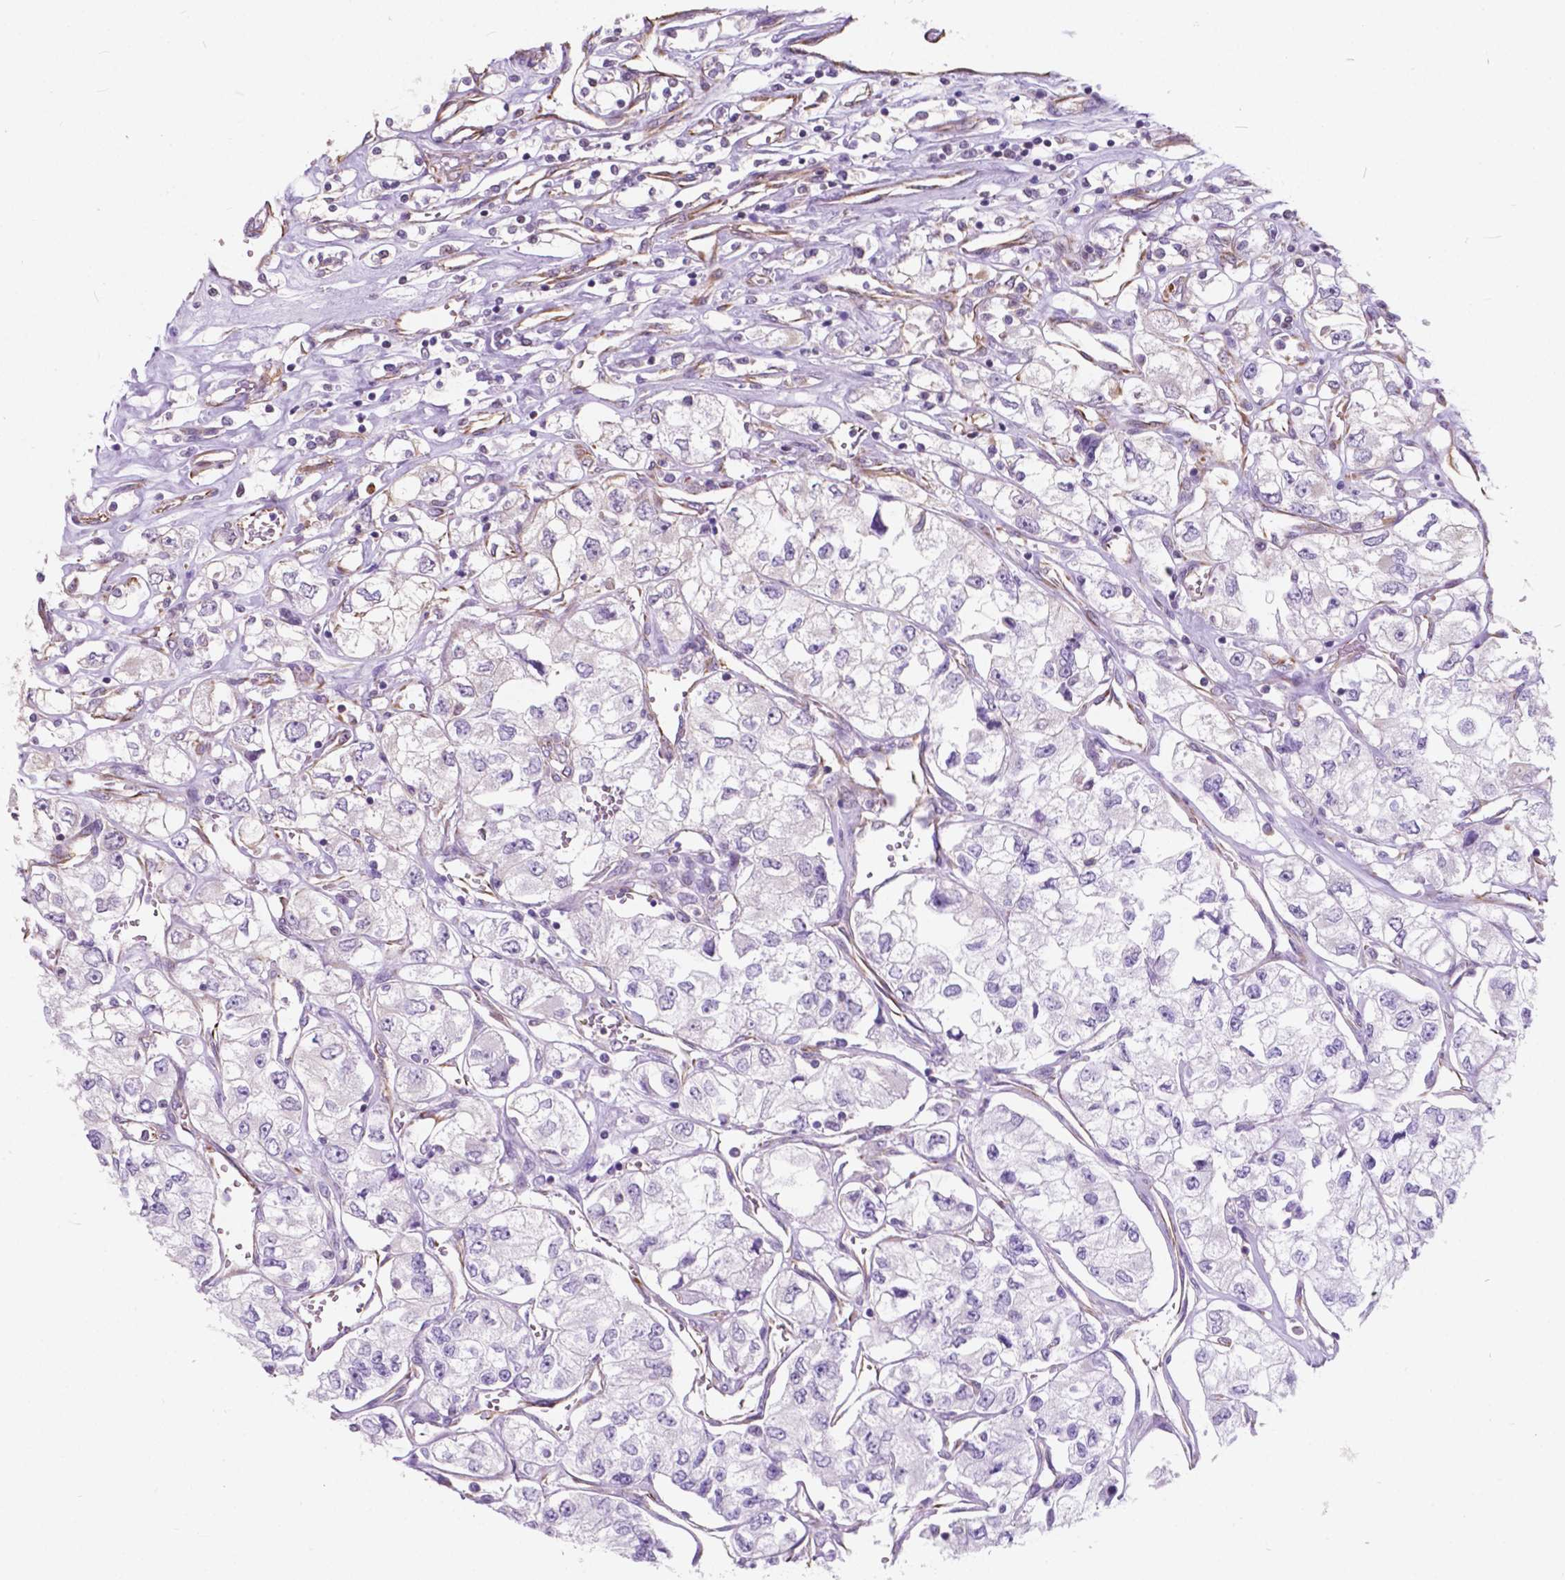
{"staining": {"intensity": "negative", "quantity": "none", "location": "none"}, "tissue": "renal cancer", "cell_type": "Tumor cells", "image_type": "cancer", "snomed": [{"axis": "morphology", "description": "Adenocarcinoma, NOS"}, {"axis": "topography", "description": "Kidney"}], "caption": "IHC photomicrograph of neoplastic tissue: renal cancer (adenocarcinoma) stained with DAB exhibits no significant protein positivity in tumor cells.", "gene": "AMOT", "patient": {"sex": "female", "age": 59}}